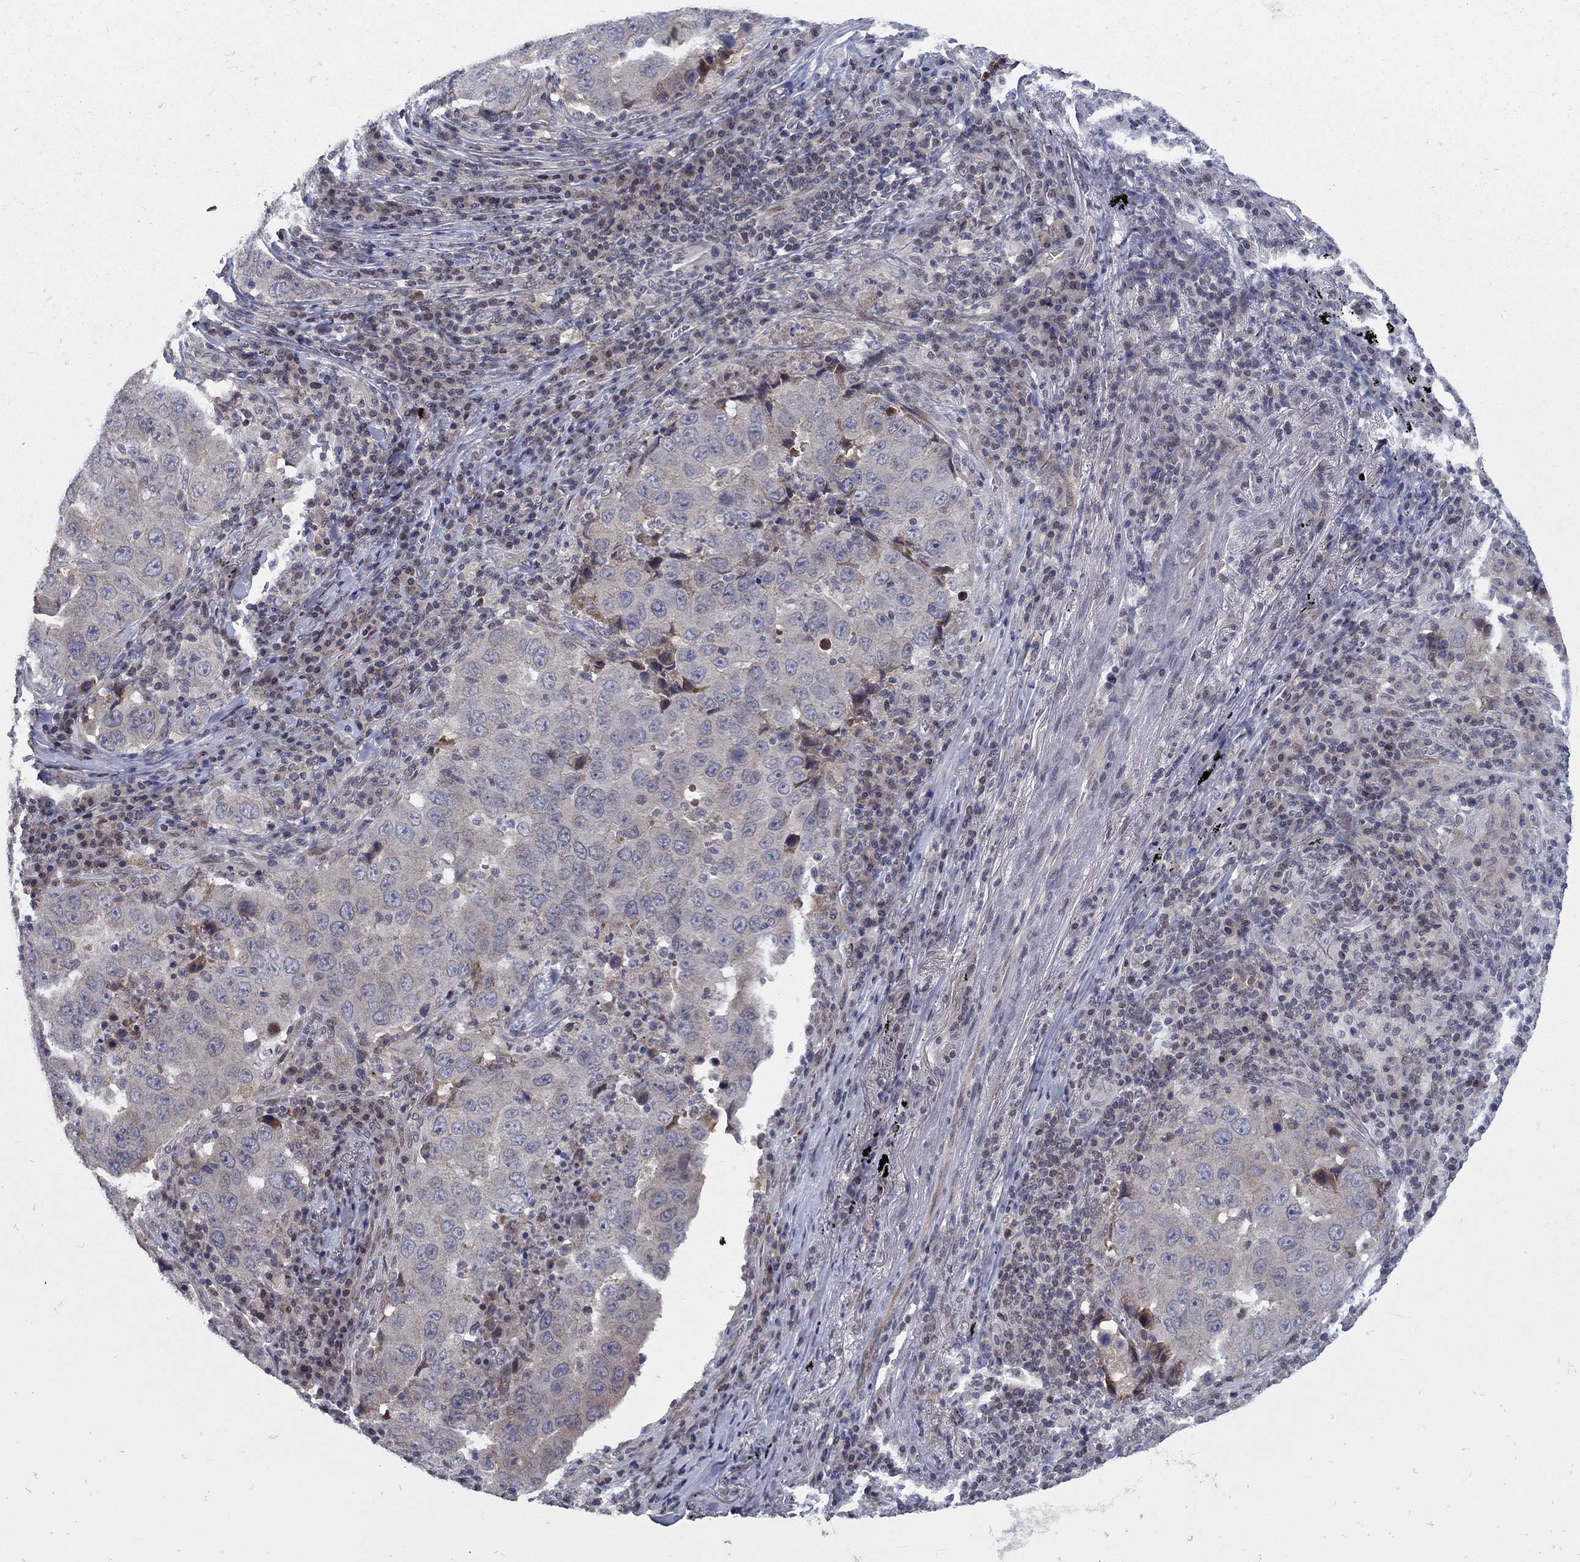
{"staining": {"intensity": "negative", "quantity": "none", "location": "none"}, "tissue": "lung cancer", "cell_type": "Tumor cells", "image_type": "cancer", "snomed": [{"axis": "morphology", "description": "Adenocarcinoma, NOS"}, {"axis": "topography", "description": "Lung"}], "caption": "This histopathology image is of lung cancer (adenocarcinoma) stained with IHC to label a protein in brown with the nuclei are counter-stained blue. There is no positivity in tumor cells.", "gene": "CETN3", "patient": {"sex": "male", "age": 73}}